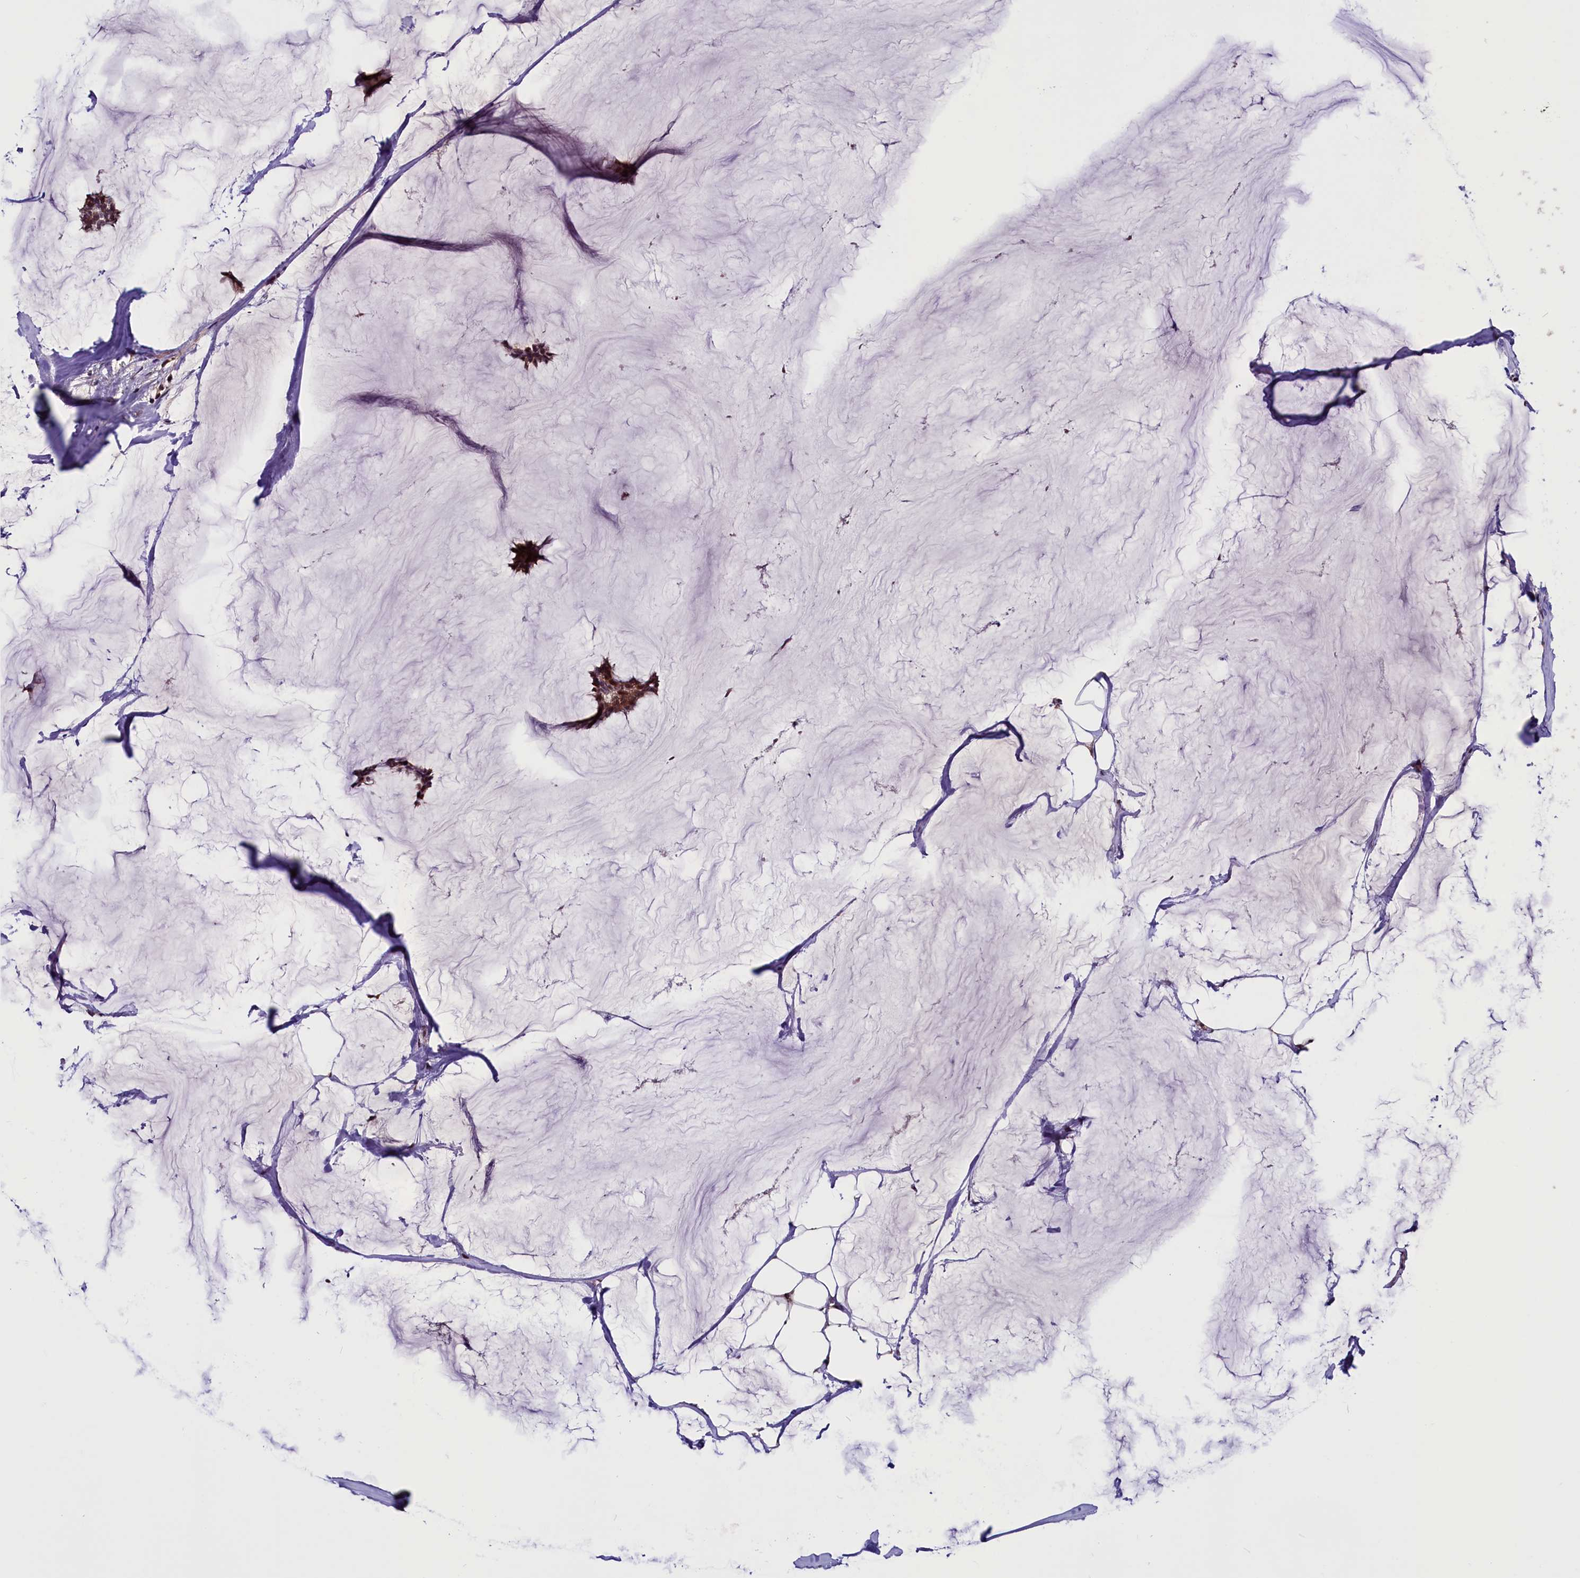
{"staining": {"intensity": "moderate", "quantity": ">75%", "location": "cytoplasmic/membranous,nuclear"}, "tissue": "breast cancer", "cell_type": "Tumor cells", "image_type": "cancer", "snomed": [{"axis": "morphology", "description": "Duct carcinoma"}, {"axis": "topography", "description": "Breast"}], "caption": "Protein expression analysis of intraductal carcinoma (breast) reveals moderate cytoplasmic/membranous and nuclear positivity in about >75% of tumor cells.", "gene": "RNMT", "patient": {"sex": "female", "age": 93}}